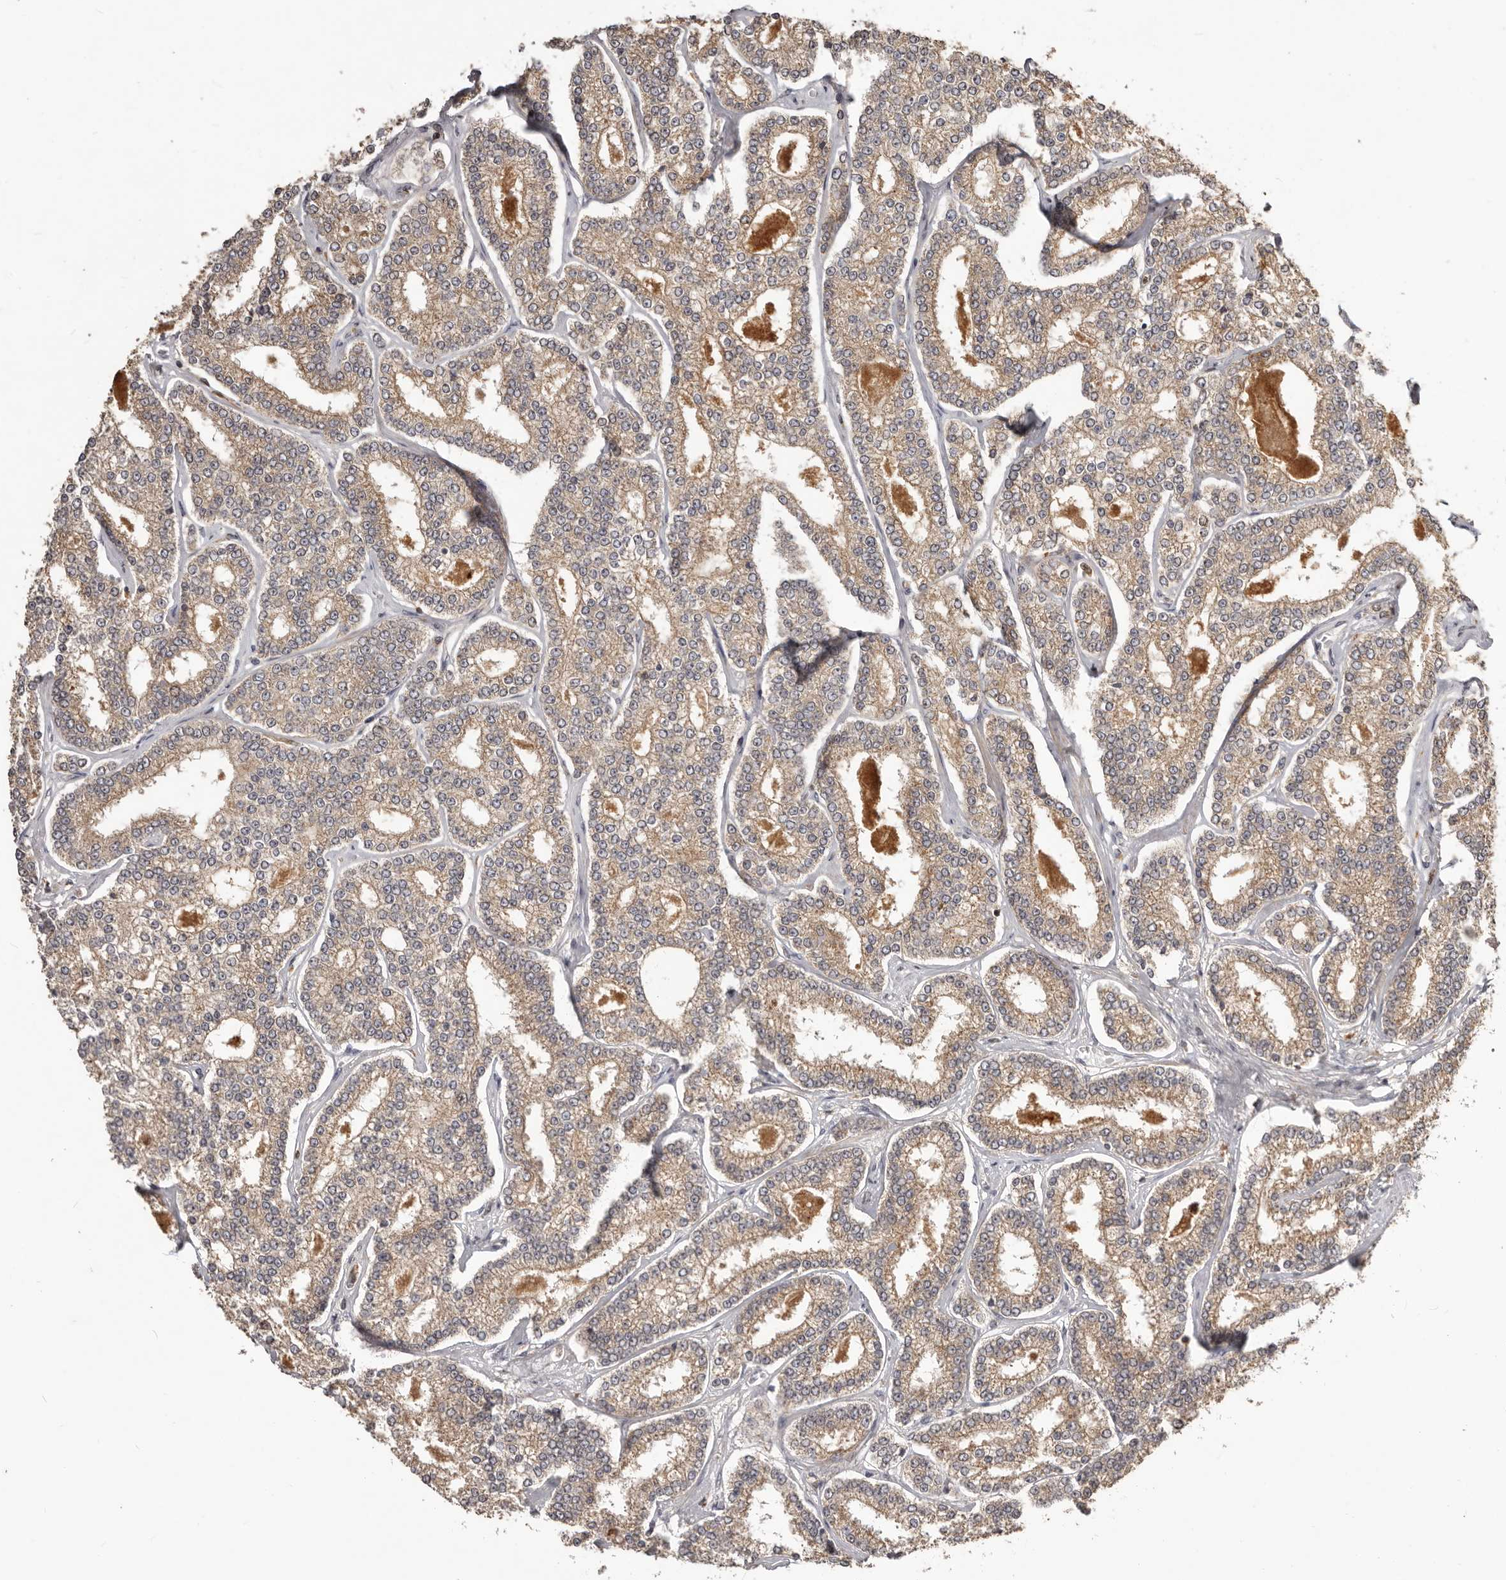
{"staining": {"intensity": "weak", "quantity": ">75%", "location": "cytoplasmic/membranous"}, "tissue": "prostate cancer", "cell_type": "Tumor cells", "image_type": "cancer", "snomed": [{"axis": "morphology", "description": "Normal tissue, NOS"}, {"axis": "morphology", "description": "Adenocarcinoma, High grade"}, {"axis": "topography", "description": "Prostate"}], "caption": "Prostate cancer (adenocarcinoma (high-grade)) stained with a protein marker demonstrates weak staining in tumor cells.", "gene": "RNF187", "patient": {"sex": "male", "age": 83}}